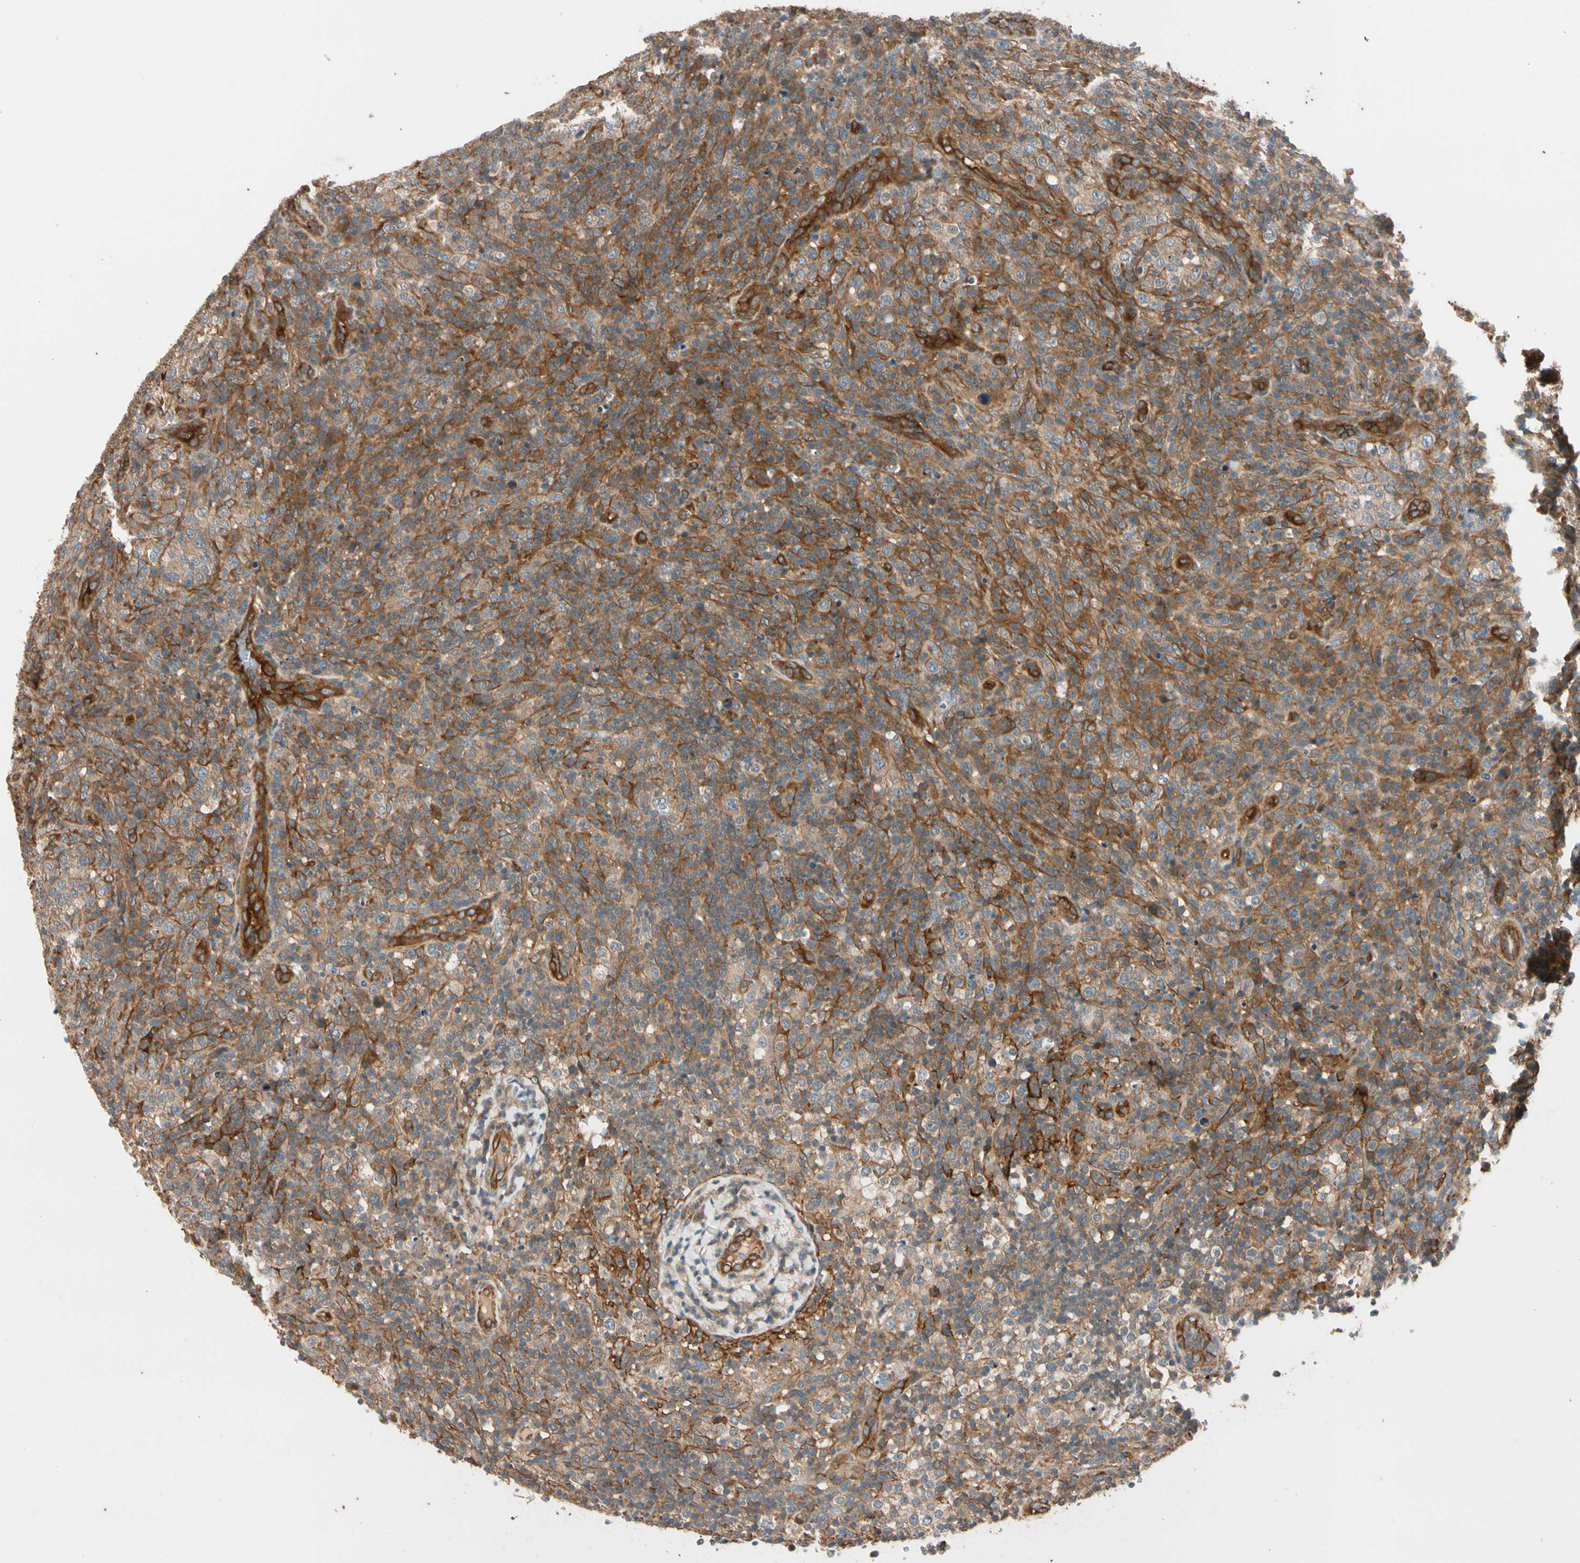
{"staining": {"intensity": "moderate", "quantity": ">75%", "location": "cytoplasmic/membranous"}, "tissue": "lymphoma", "cell_type": "Tumor cells", "image_type": "cancer", "snomed": [{"axis": "morphology", "description": "Malignant lymphoma, non-Hodgkin's type, High grade"}, {"axis": "topography", "description": "Lymph node"}], "caption": "Human high-grade malignant lymphoma, non-Hodgkin's type stained for a protein (brown) displays moderate cytoplasmic/membranous positive expression in approximately >75% of tumor cells.", "gene": "ROCK2", "patient": {"sex": "female", "age": 76}}